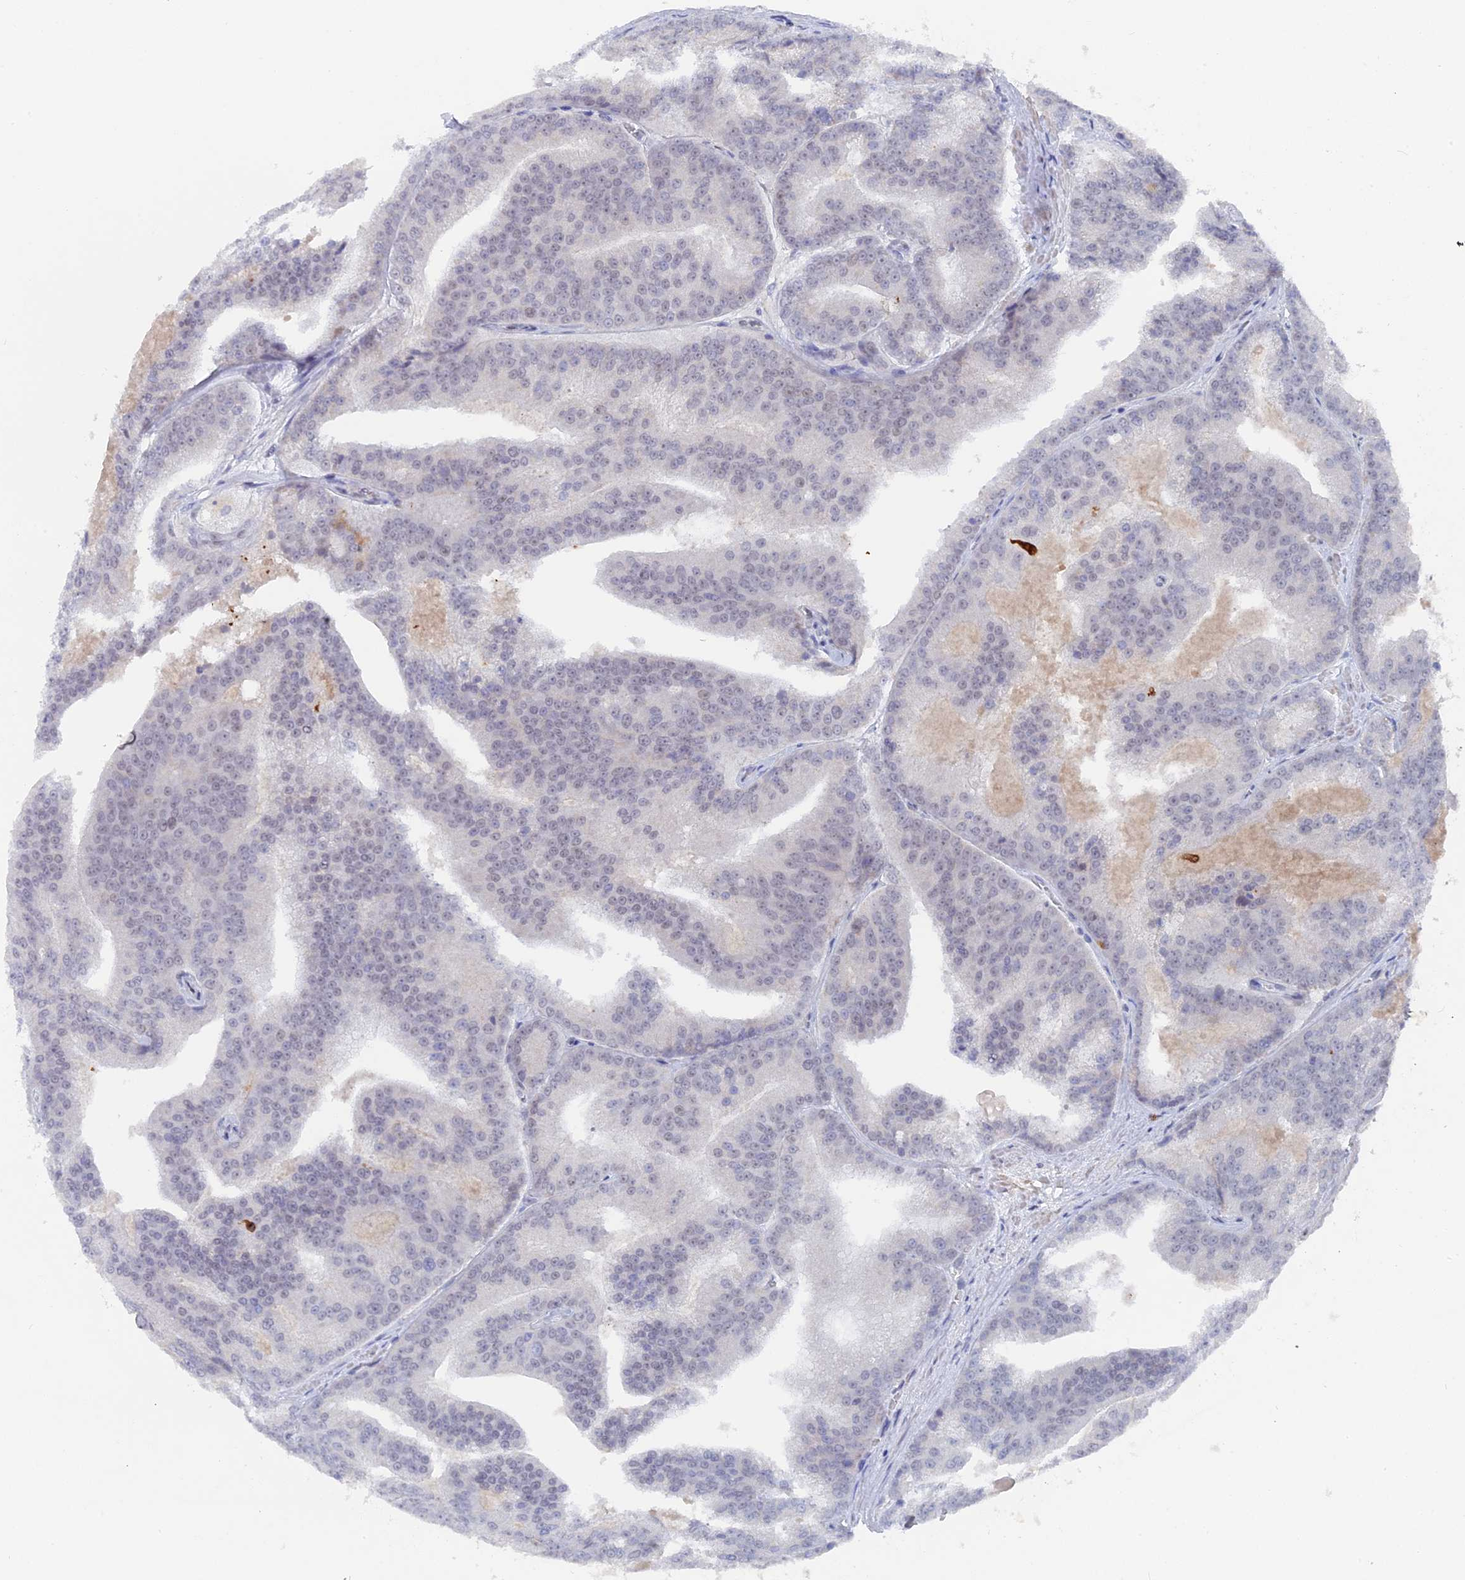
{"staining": {"intensity": "negative", "quantity": "none", "location": "none"}, "tissue": "prostate cancer", "cell_type": "Tumor cells", "image_type": "cancer", "snomed": [{"axis": "morphology", "description": "Adenocarcinoma, High grade"}, {"axis": "topography", "description": "Prostate"}], "caption": "An IHC photomicrograph of high-grade adenocarcinoma (prostate) is shown. There is no staining in tumor cells of high-grade adenocarcinoma (prostate).", "gene": "BRD2", "patient": {"sex": "male", "age": 61}}